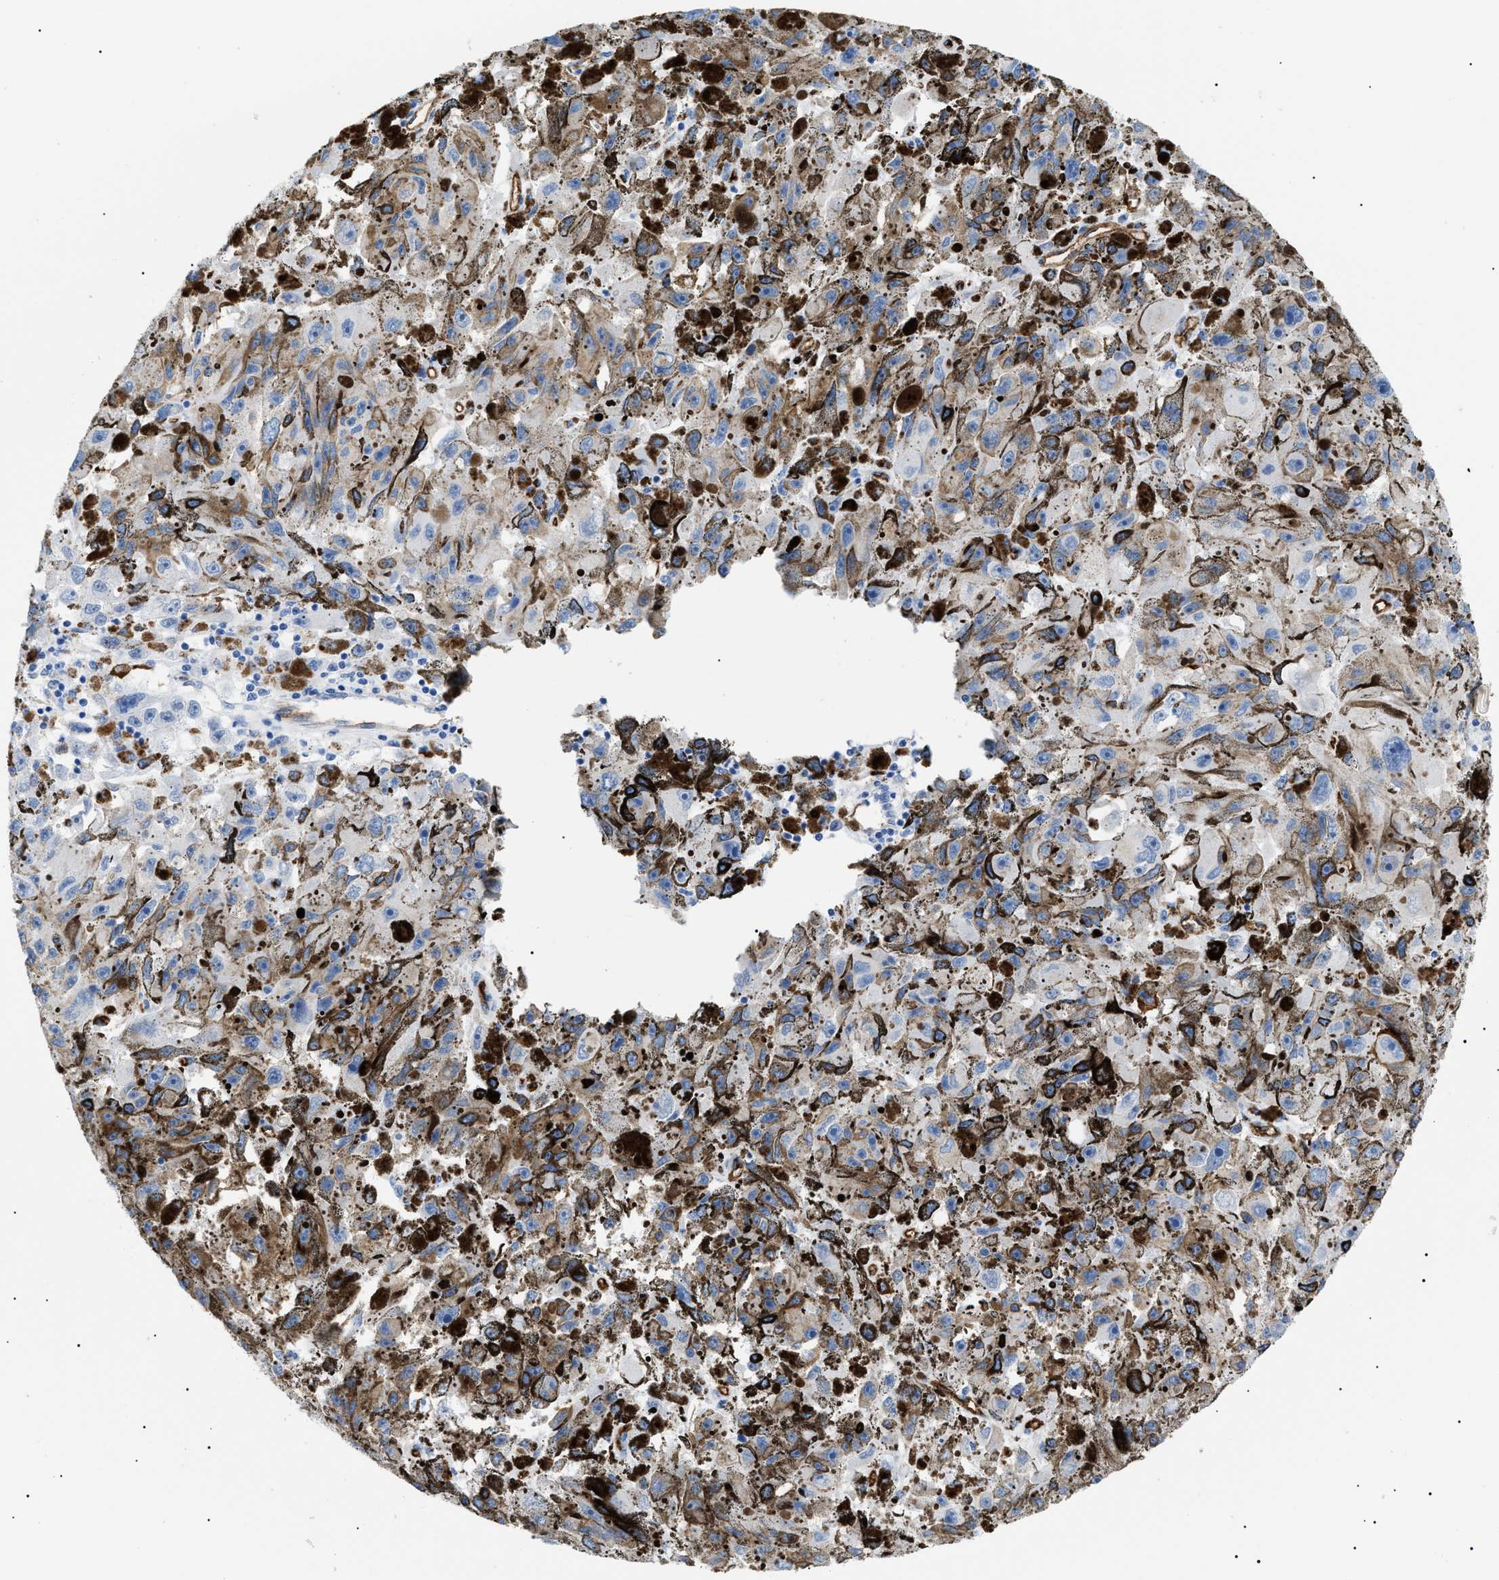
{"staining": {"intensity": "negative", "quantity": "none", "location": "none"}, "tissue": "melanoma", "cell_type": "Tumor cells", "image_type": "cancer", "snomed": [{"axis": "morphology", "description": "Malignant melanoma, NOS"}, {"axis": "topography", "description": "Skin"}], "caption": "An IHC micrograph of melanoma is shown. There is no staining in tumor cells of melanoma.", "gene": "PODXL", "patient": {"sex": "female", "age": 104}}